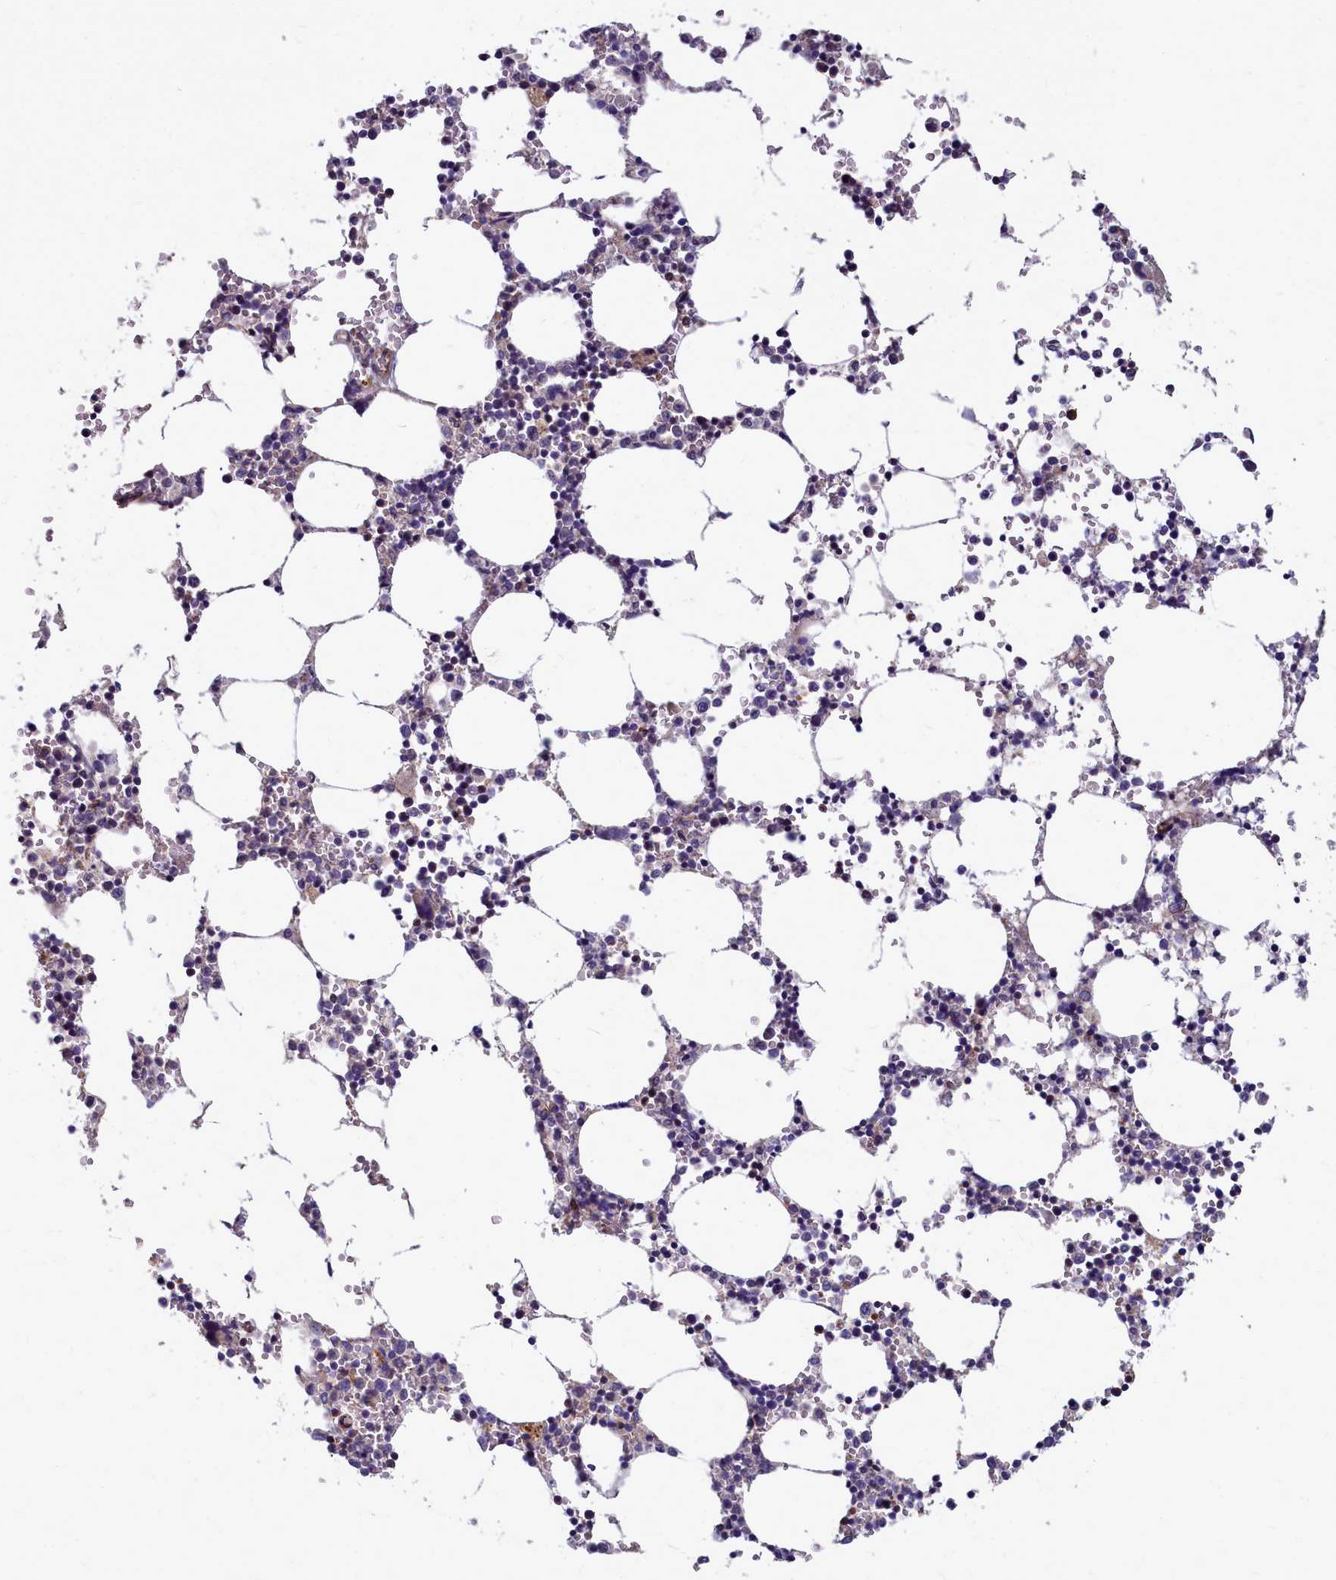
{"staining": {"intensity": "weak", "quantity": "<25%", "location": "cytoplasmic/membranous"}, "tissue": "bone marrow", "cell_type": "Hematopoietic cells", "image_type": "normal", "snomed": [{"axis": "morphology", "description": "Normal tissue, NOS"}, {"axis": "topography", "description": "Bone marrow"}], "caption": "Protein analysis of benign bone marrow displays no significant staining in hematopoietic cells. The staining is performed using DAB brown chromogen with nuclei counter-stained in using hematoxylin.", "gene": "SMPD4", "patient": {"sex": "female", "age": 64}}